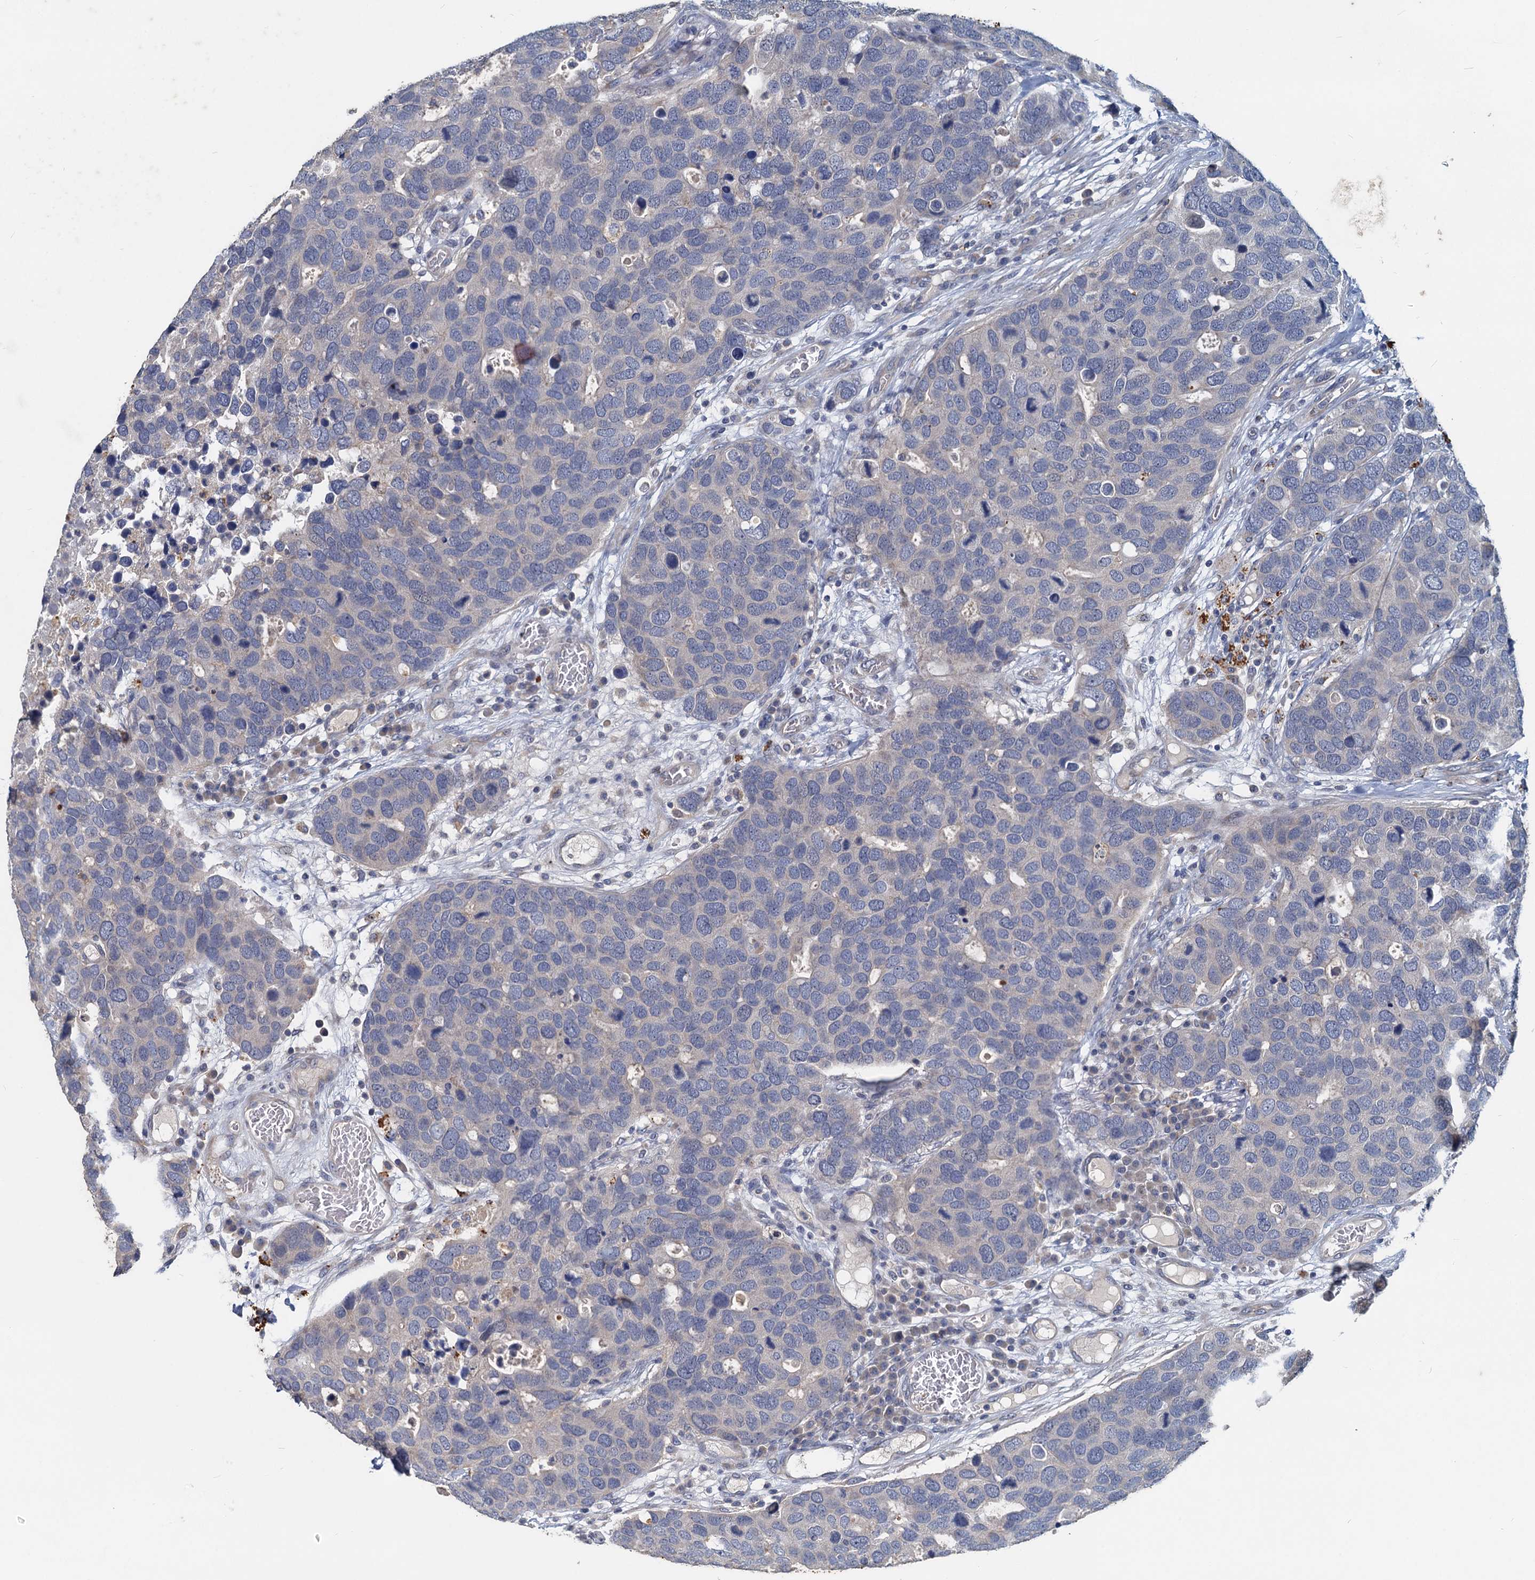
{"staining": {"intensity": "negative", "quantity": "none", "location": "none"}, "tissue": "breast cancer", "cell_type": "Tumor cells", "image_type": "cancer", "snomed": [{"axis": "morphology", "description": "Duct carcinoma"}, {"axis": "topography", "description": "Breast"}], "caption": "IHC of breast invasive ductal carcinoma displays no staining in tumor cells. (Brightfield microscopy of DAB (3,3'-diaminobenzidine) IHC at high magnification).", "gene": "SLC2A7", "patient": {"sex": "female", "age": 83}}